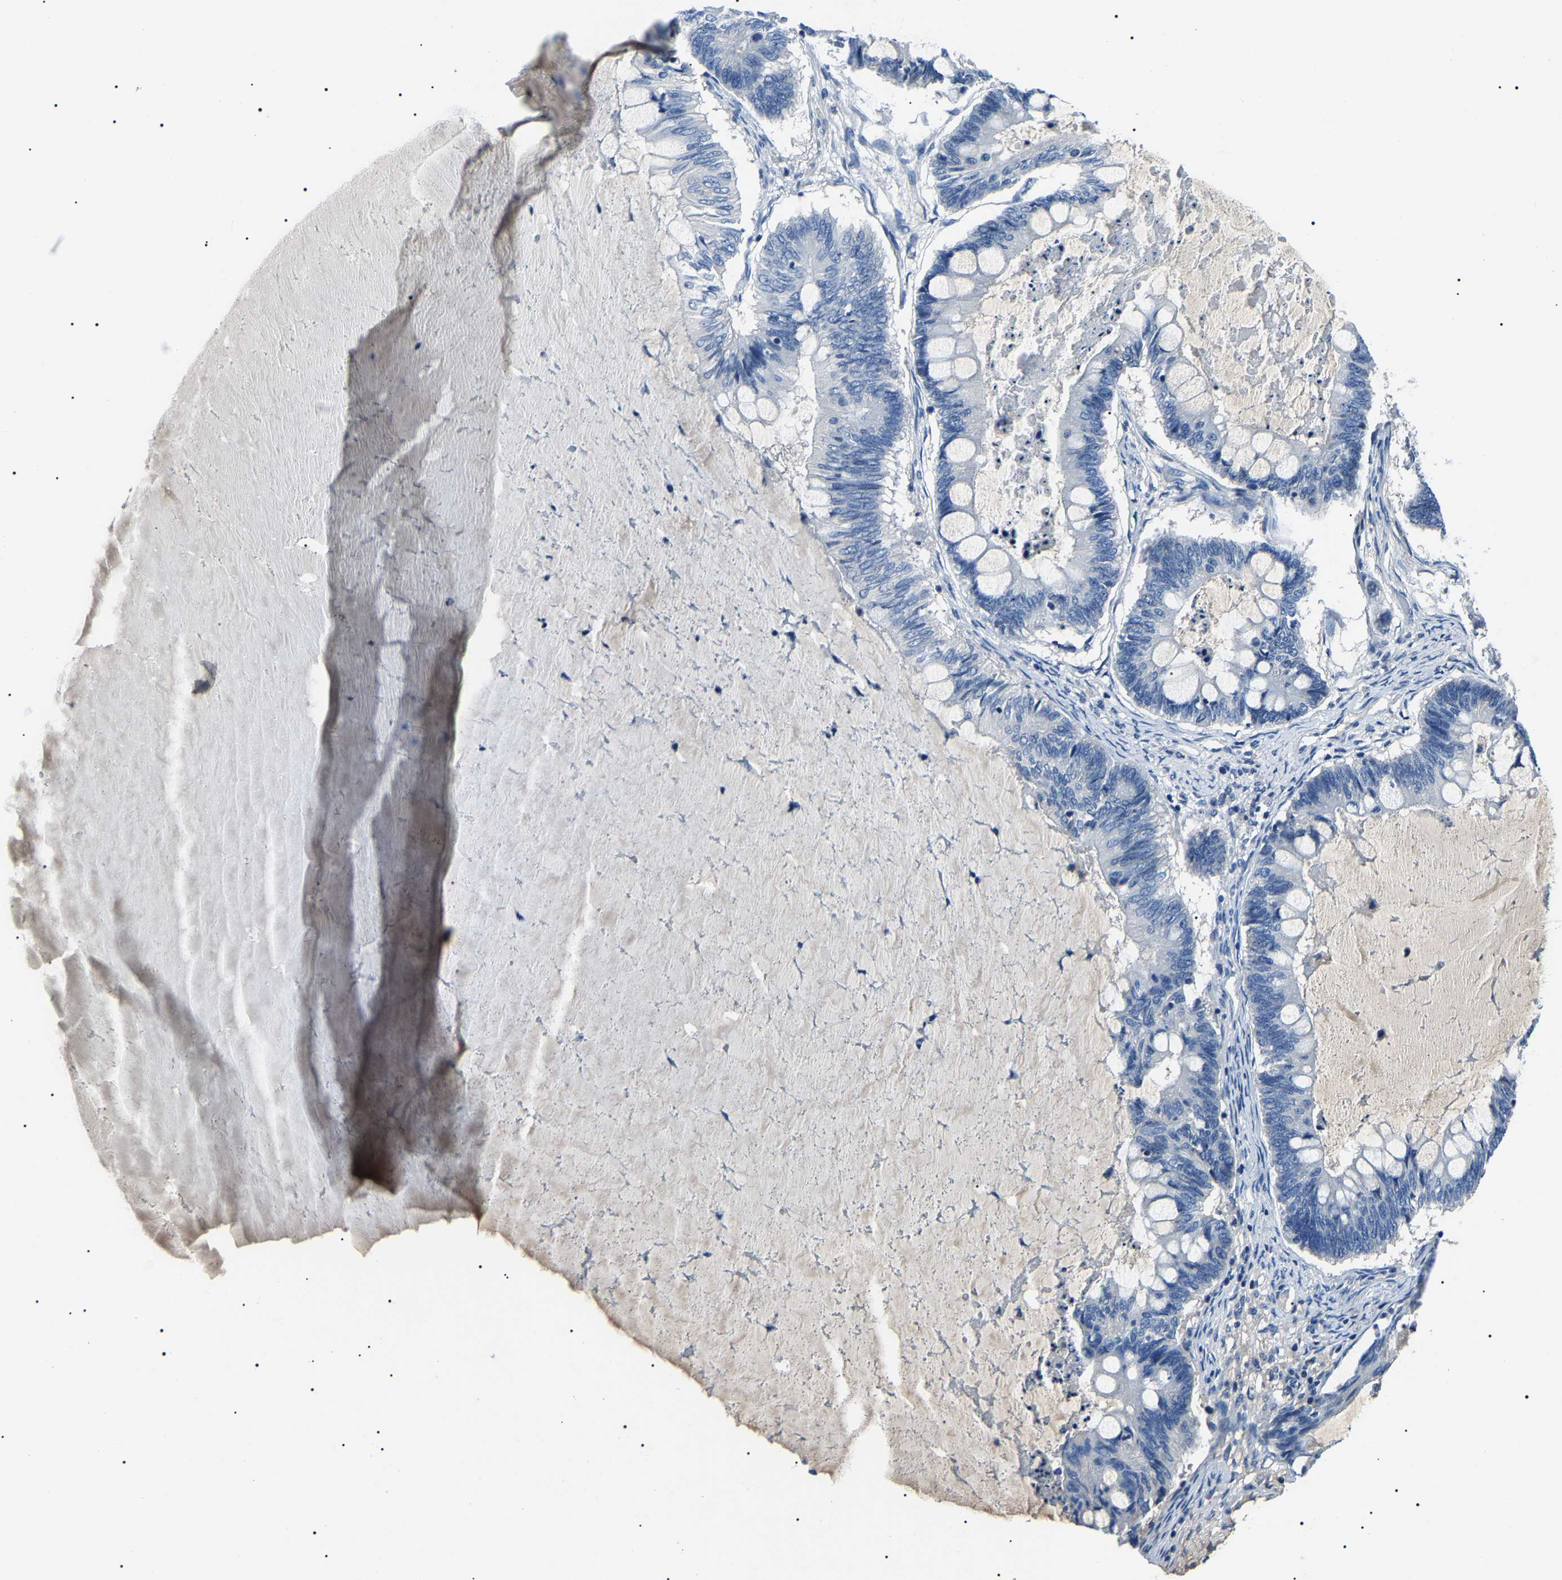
{"staining": {"intensity": "negative", "quantity": "none", "location": "none"}, "tissue": "ovarian cancer", "cell_type": "Tumor cells", "image_type": "cancer", "snomed": [{"axis": "morphology", "description": "Cystadenocarcinoma, mucinous, NOS"}, {"axis": "topography", "description": "Ovary"}], "caption": "High power microscopy image of an immunohistochemistry (IHC) image of ovarian cancer, revealing no significant expression in tumor cells.", "gene": "KLK15", "patient": {"sex": "female", "age": 61}}